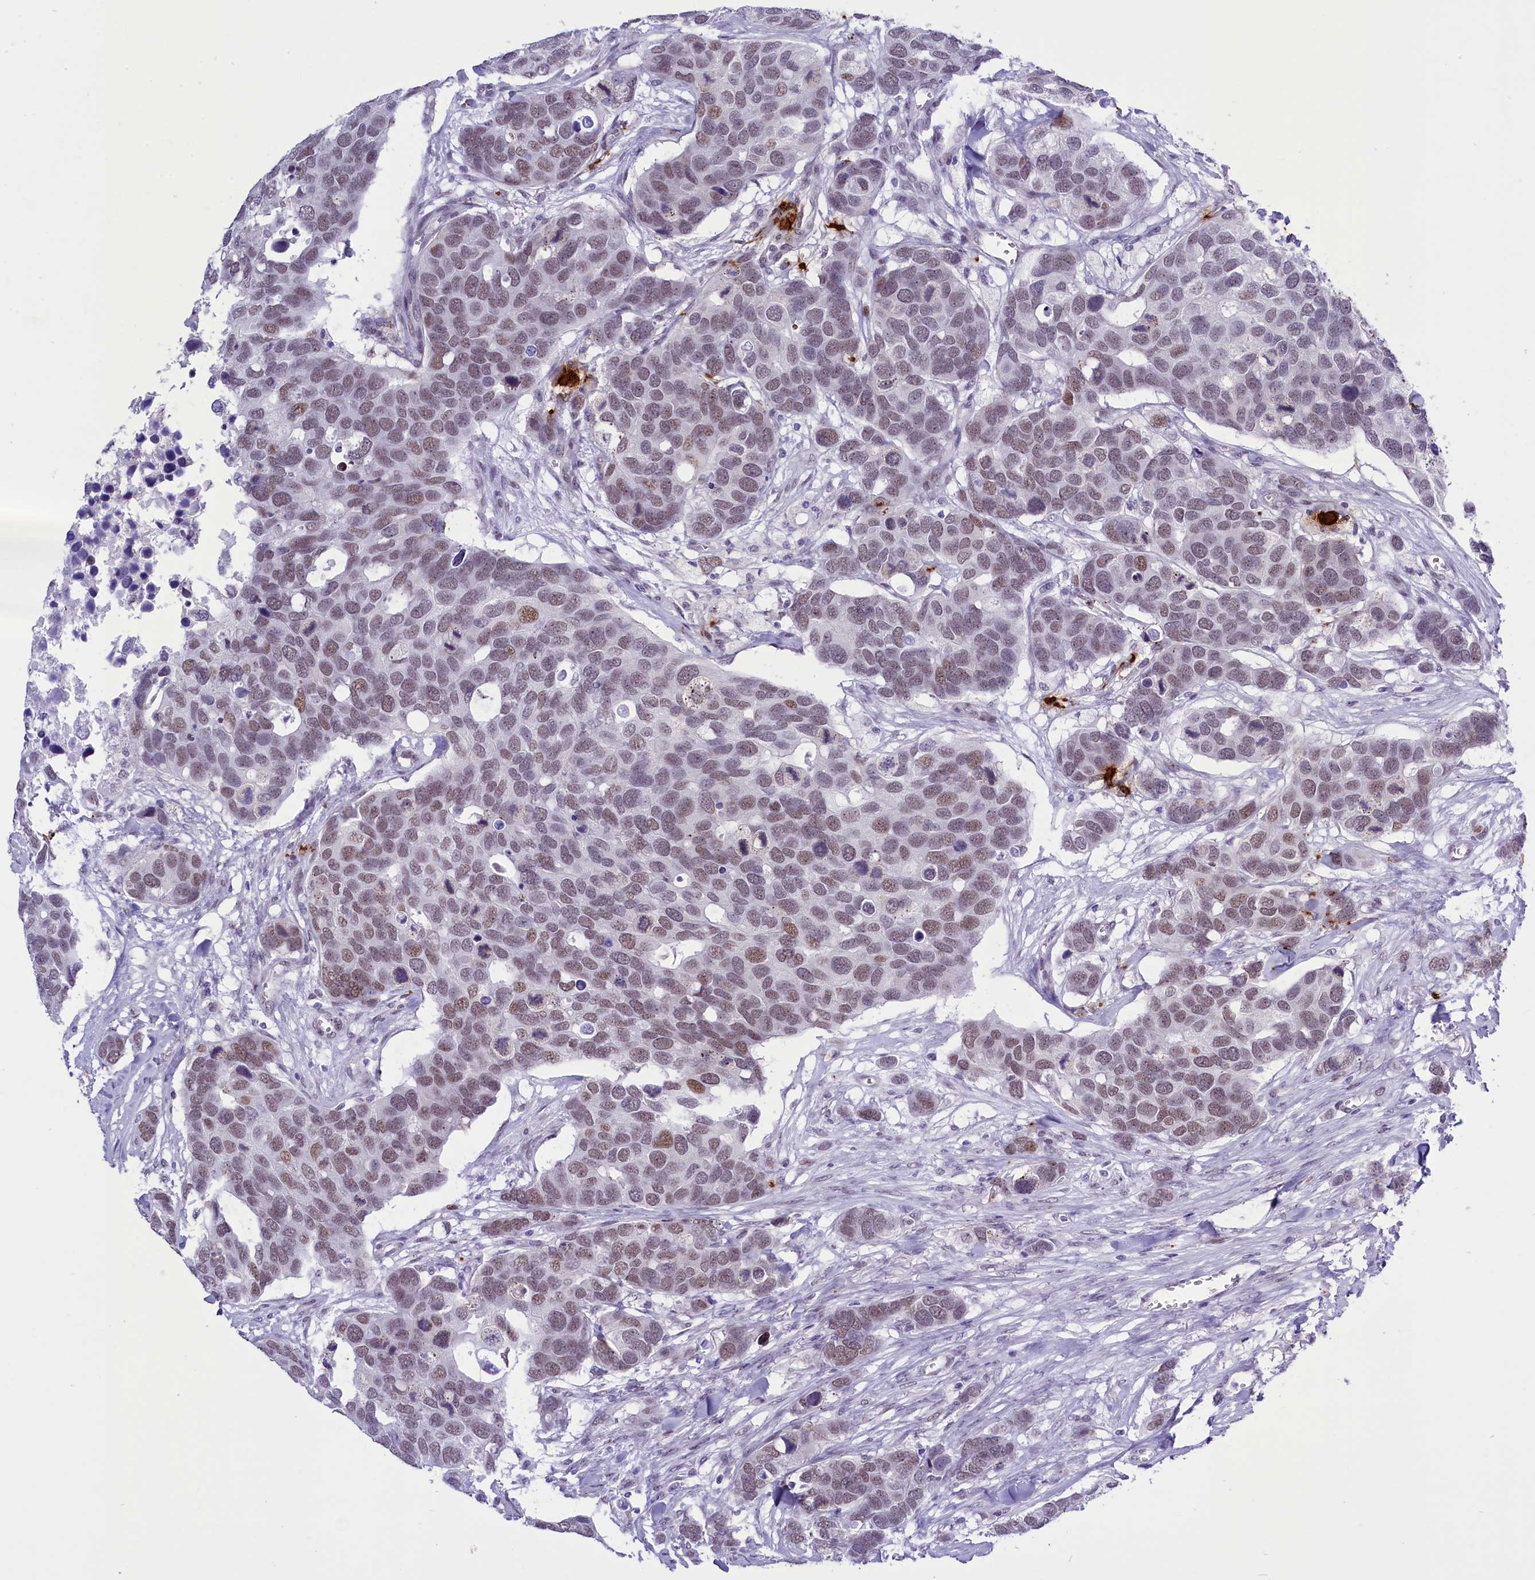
{"staining": {"intensity": "weak", "quantity": "25%-75%", "location": "nuclear"}, "tissue": "breast cancer", "cell_type": "Tumor cells", "image_type": "cancer", "snomed": [{"axis": "morphology", "description": "Duct carcinoma"}, {"axis": "topography", "description": "Breast"}], "caption": "Protein expression by immunohistochemistry reveals weak nuclear positivity in approximately 25%-75% of tumor cells in breast cancer (invasive ductal carcinoma). The protein of interest is shown in brown color, while the nuclei are stained blue.", "gene": "RPS6KB1", "patient": {"sex": "female", "age": 83}}